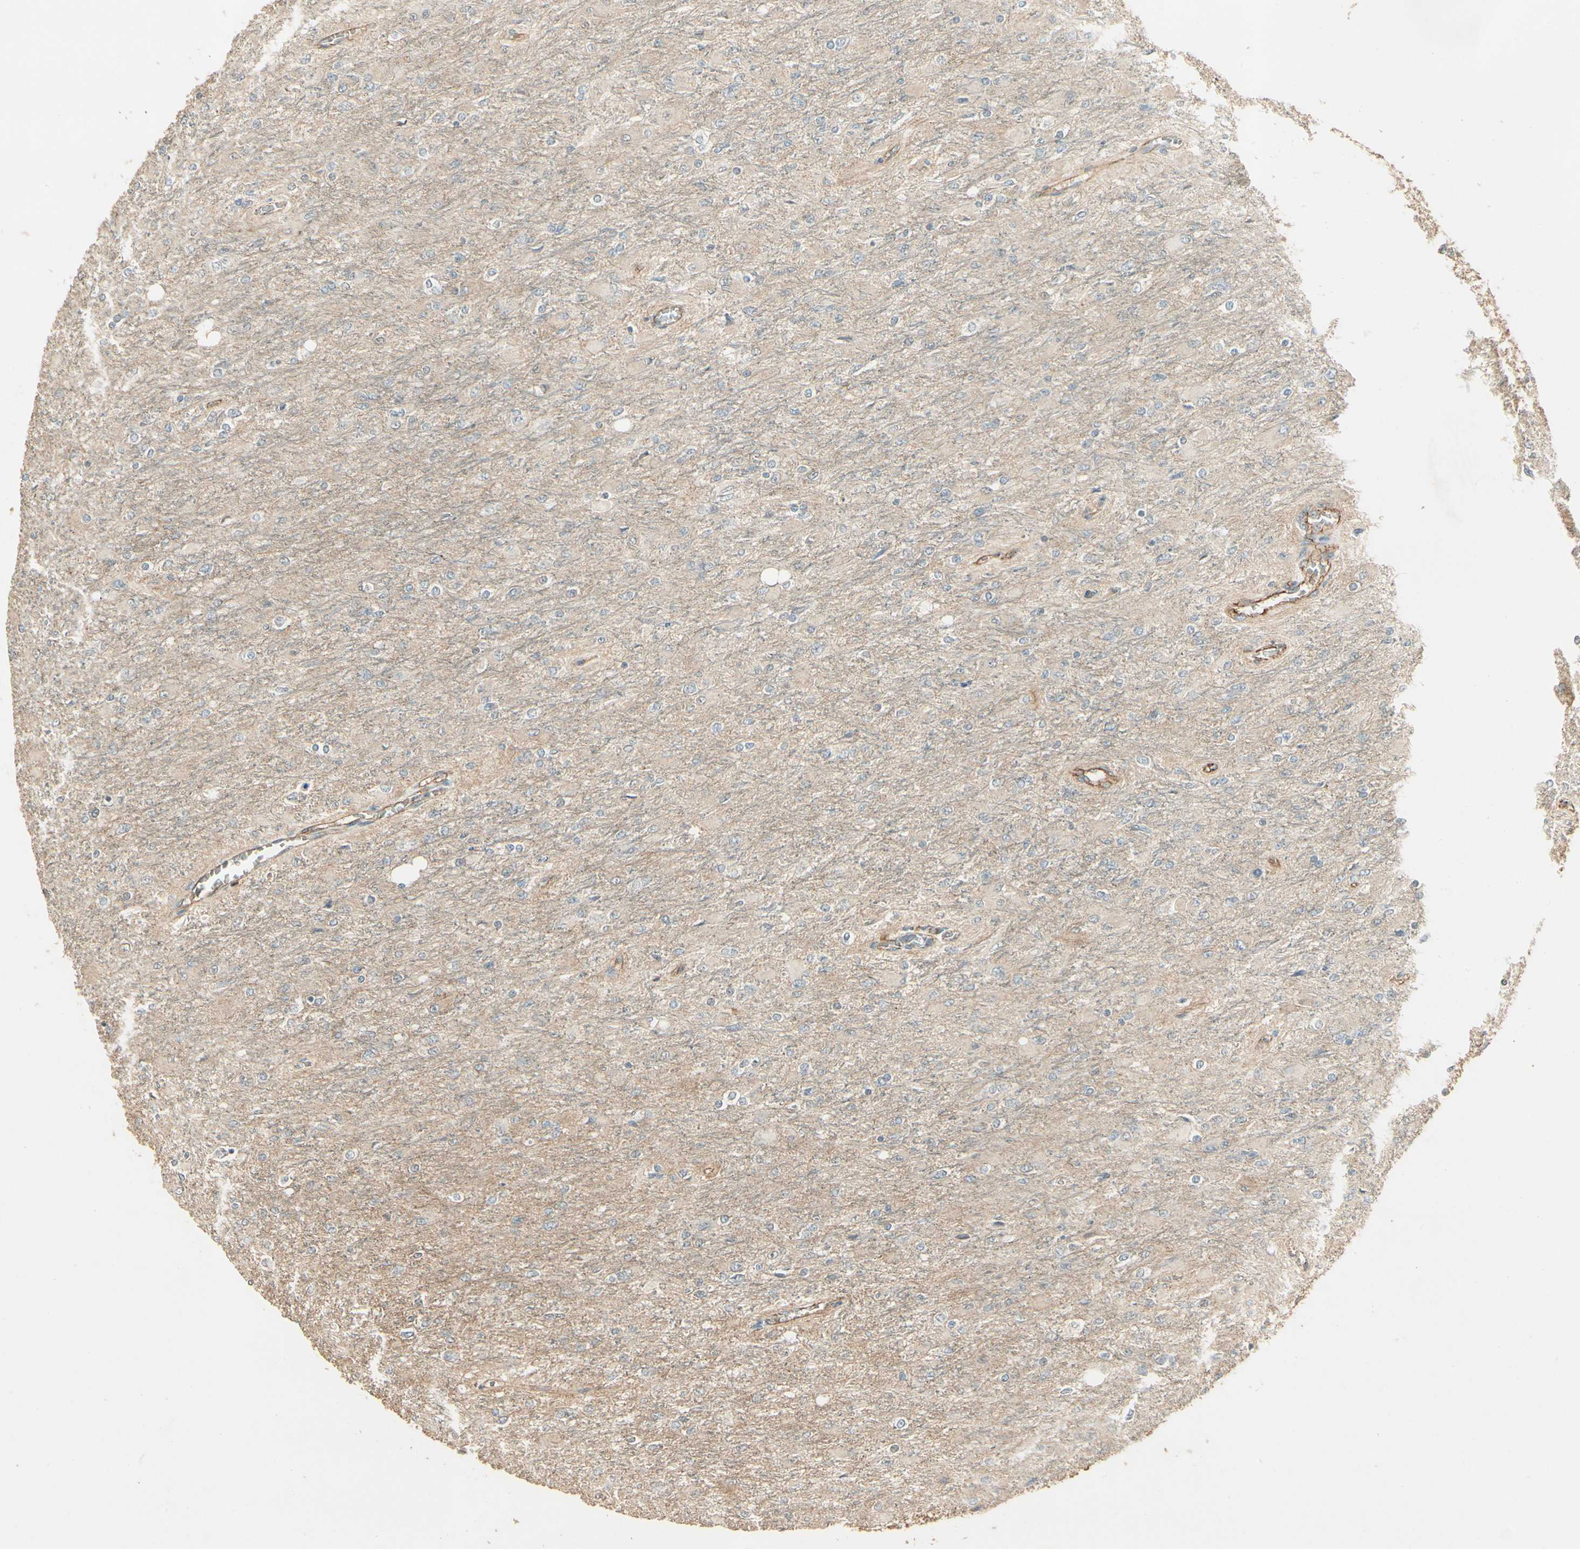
{"staining": {"intensity": "negative", "quantity": "none", "location": "none"}, "tissue": "glioma", "cell_type": "Tumor cells", "image_type": "cancer", "snomed": [{"axis": "morphology", "description": "Glioma, malignant, High grade"}, {"axis": "topography", "description": "Cerebral cortex"}], "caption": "A high-resolution photomicrograph shows immunohistochemistry (IHC) staining of malignant high-grade glioma, which displays no significant positivity in tumor cells.", "gene": "RNF180", "patient": {"sex": "female", "age": 36}}